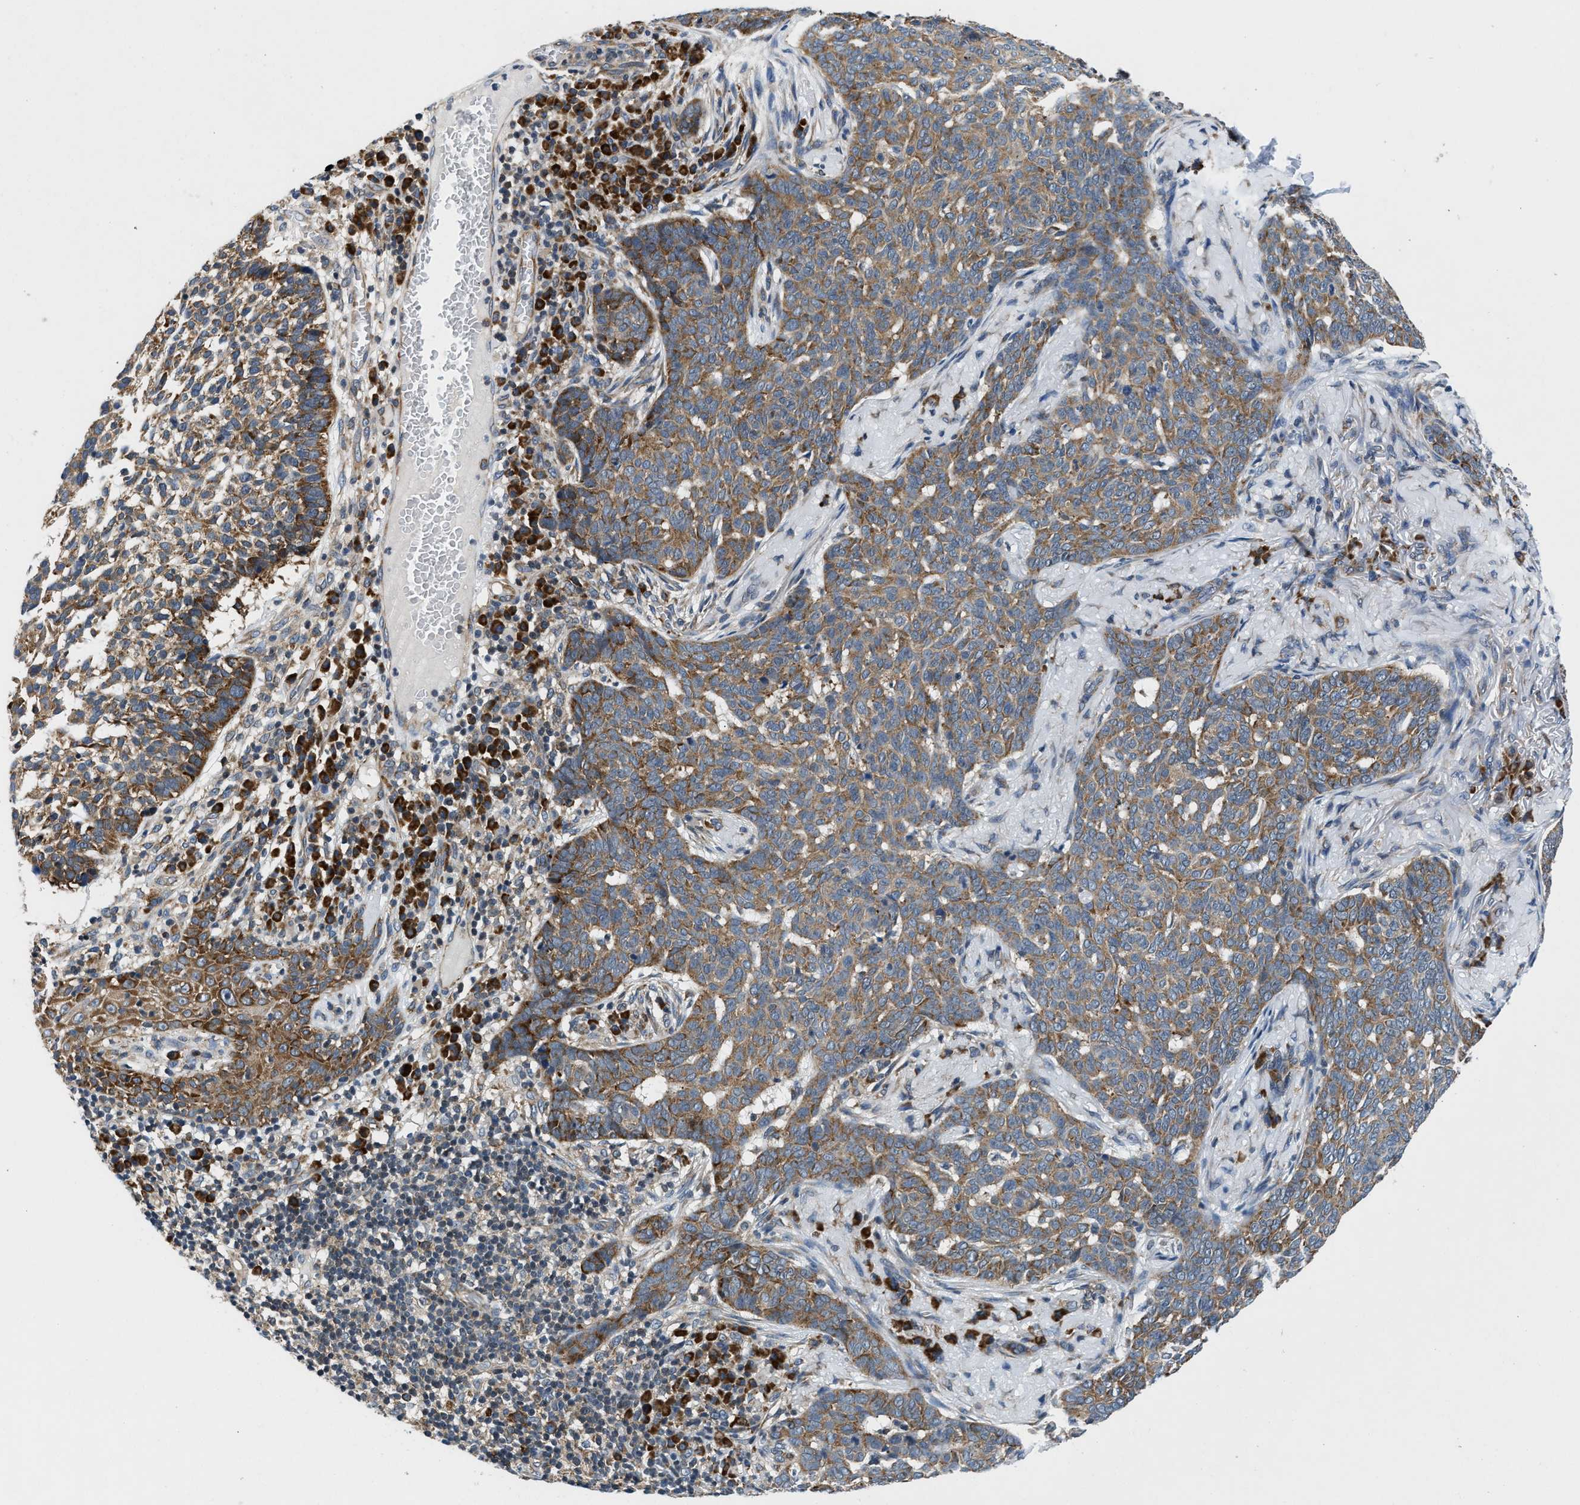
{"staining": {"intensity": "moderate", "quantity": ">75%", "location": "cytoplasmic/membranous"}, "tissue": "skin cancer", "cell_type": "Tumor cells", "image_type": "cancer", "snomed": [{"axis": "morphology", "description": "Basal cell carcinoma"}, {"axis": "topography", "description": "Skin"}], "caption": "This image shows immunohistochemistry (IHC) staining of skin cancer (basal cell carcinoma), with medium moderate cytoplasmic/membranous positivity in about >75% of tumor cells.", "gene": "PA2G4", "patient": {"sex": "male", "age": 85}}